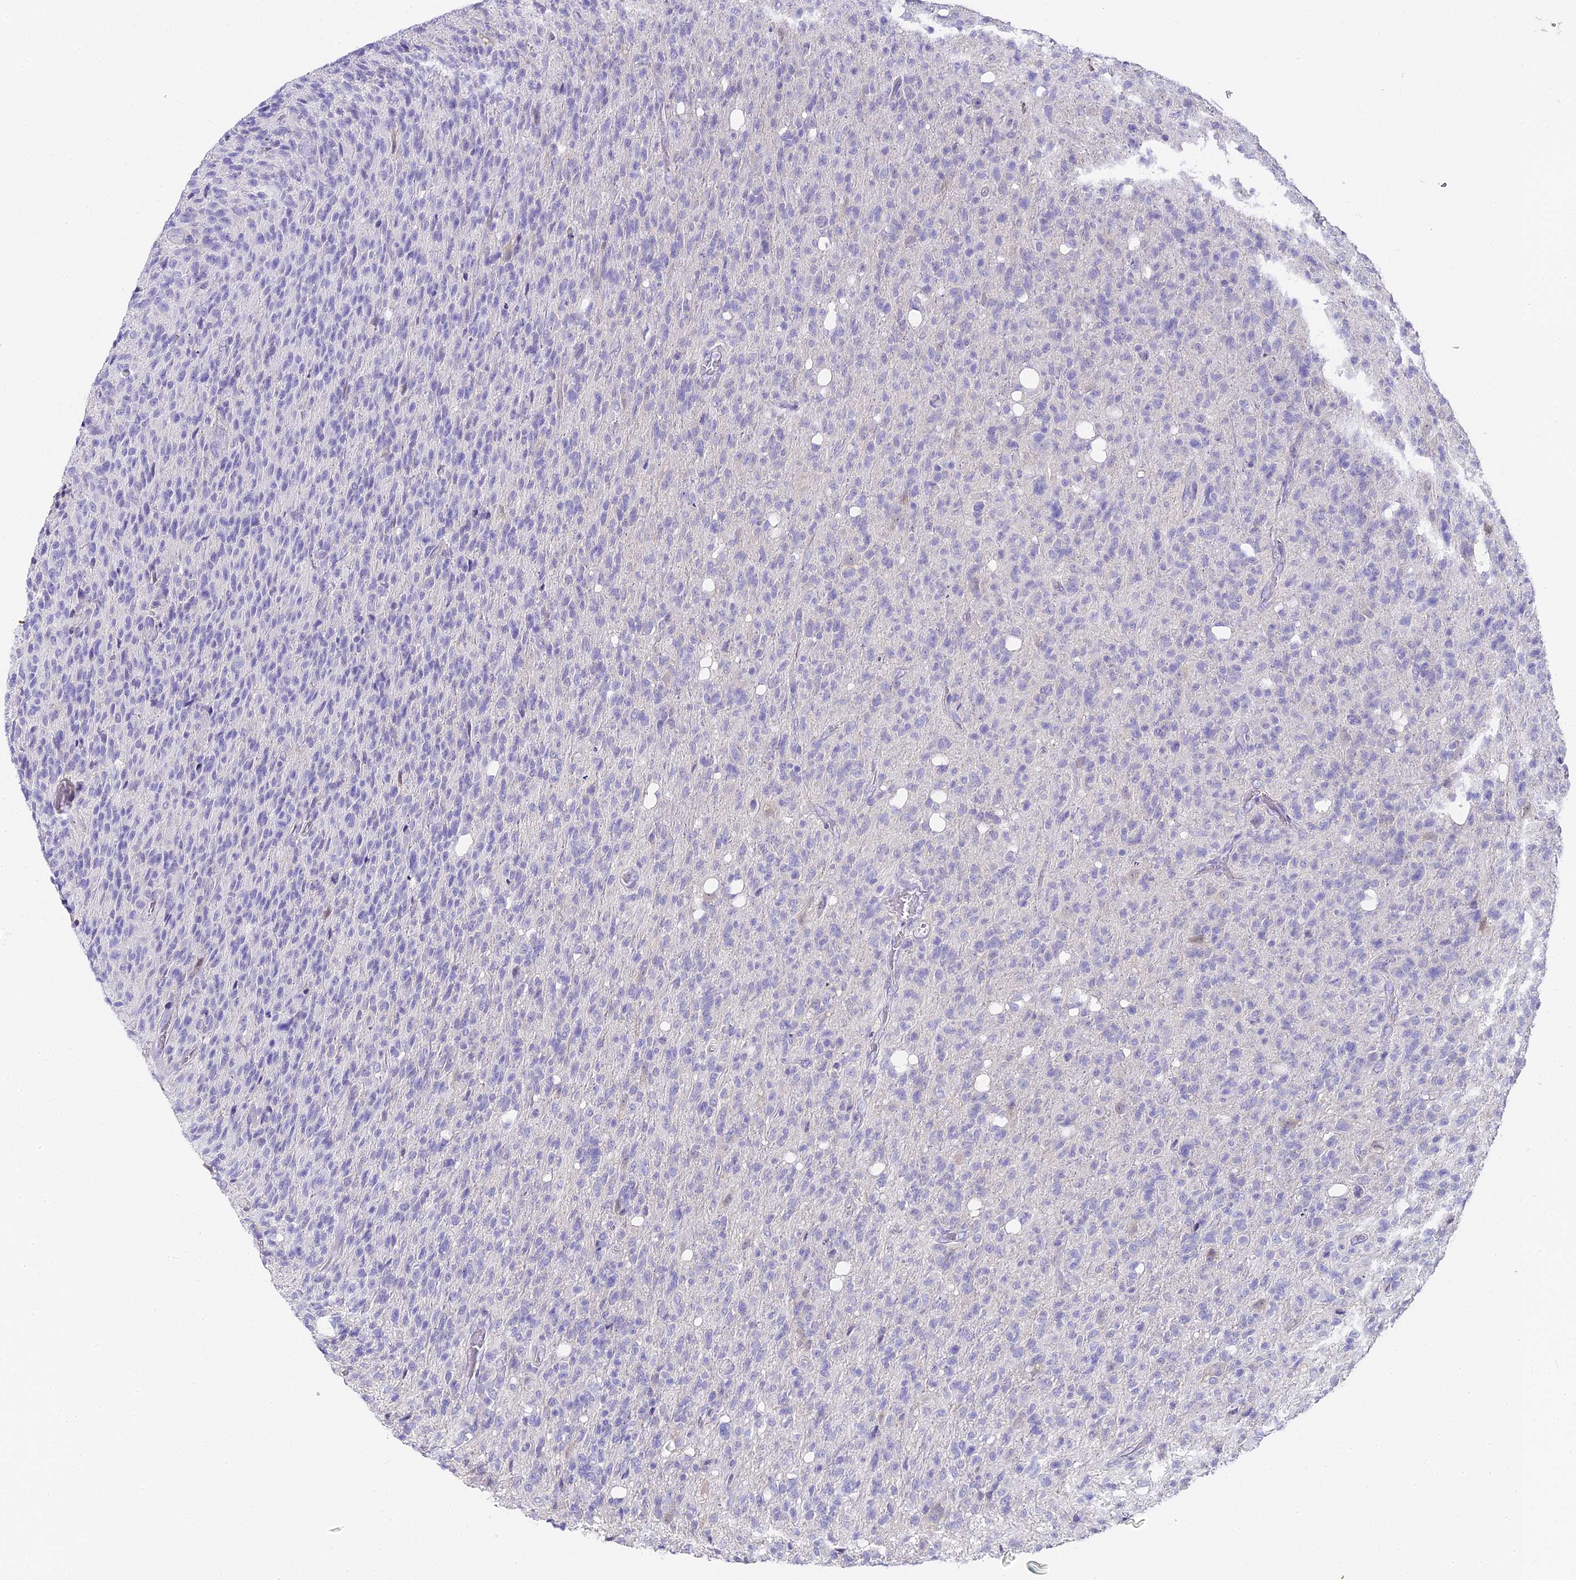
{"staining": {"intensity": "negative", "quantity": "none", "location": "none"}, "tissue": "glioma", "cell_type": "Tumor cells", "image_type": "cancer", "snomed": [{"axis": "morphology", "description": "Glioma, malignant, High grade"}, {"axis": "topography", "description": "Brain"}], "caption": "Glioma was stained to show a protein in brown. There is no significant staining in tumor cells. (Stains: DAB immunohistochemistry (IHC) with hematoxylin counter stain, Microscopy: brightfield microscopy at high magnification).", "gene": "ABHD14A-ACY1", "patient": {"sex": "female", "age": 57}}